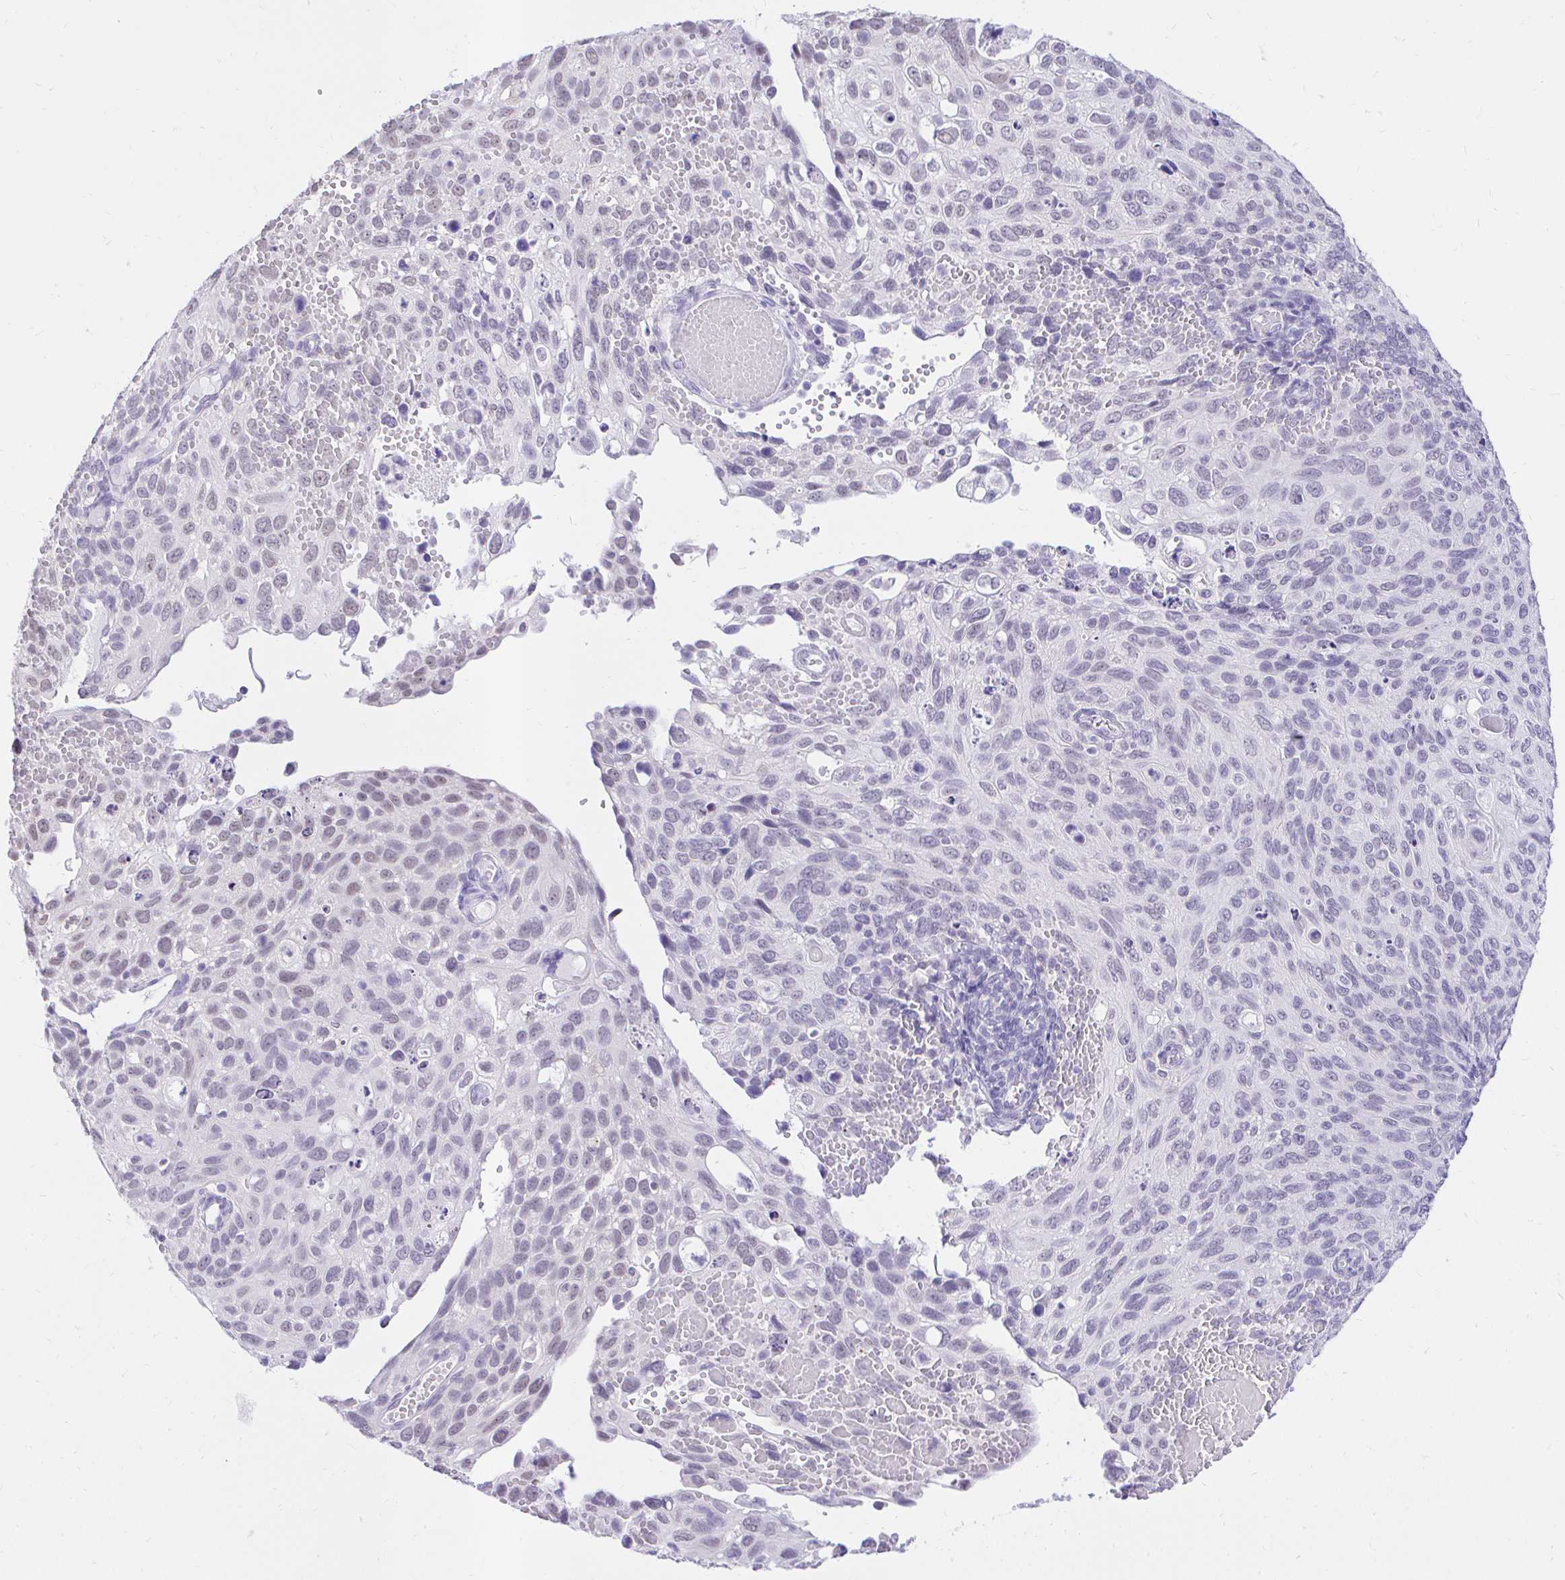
{"staining": {"intensity": "negative", "quantity": "none", "location": "none"}, "tissue": "cervical cancer", "cell_type": "Tumor cells", "image_type": "cancer", "snomed": [{"axis": "morphology", "description": "Squamous cell carcinoma, NOS"}, {"axis": "topography", "description": "Cervix"}], "caption": "Protein analysis of cervical cancer shows no significant expression in tumor cells. Brightfield microscopy of immunohistochemistry (IHC) stained with DAB (brown) and hematoxylin (blue), captured at high magnification.", "gene": "FATE1", "patient": {"sex": "female", "age": 70}}